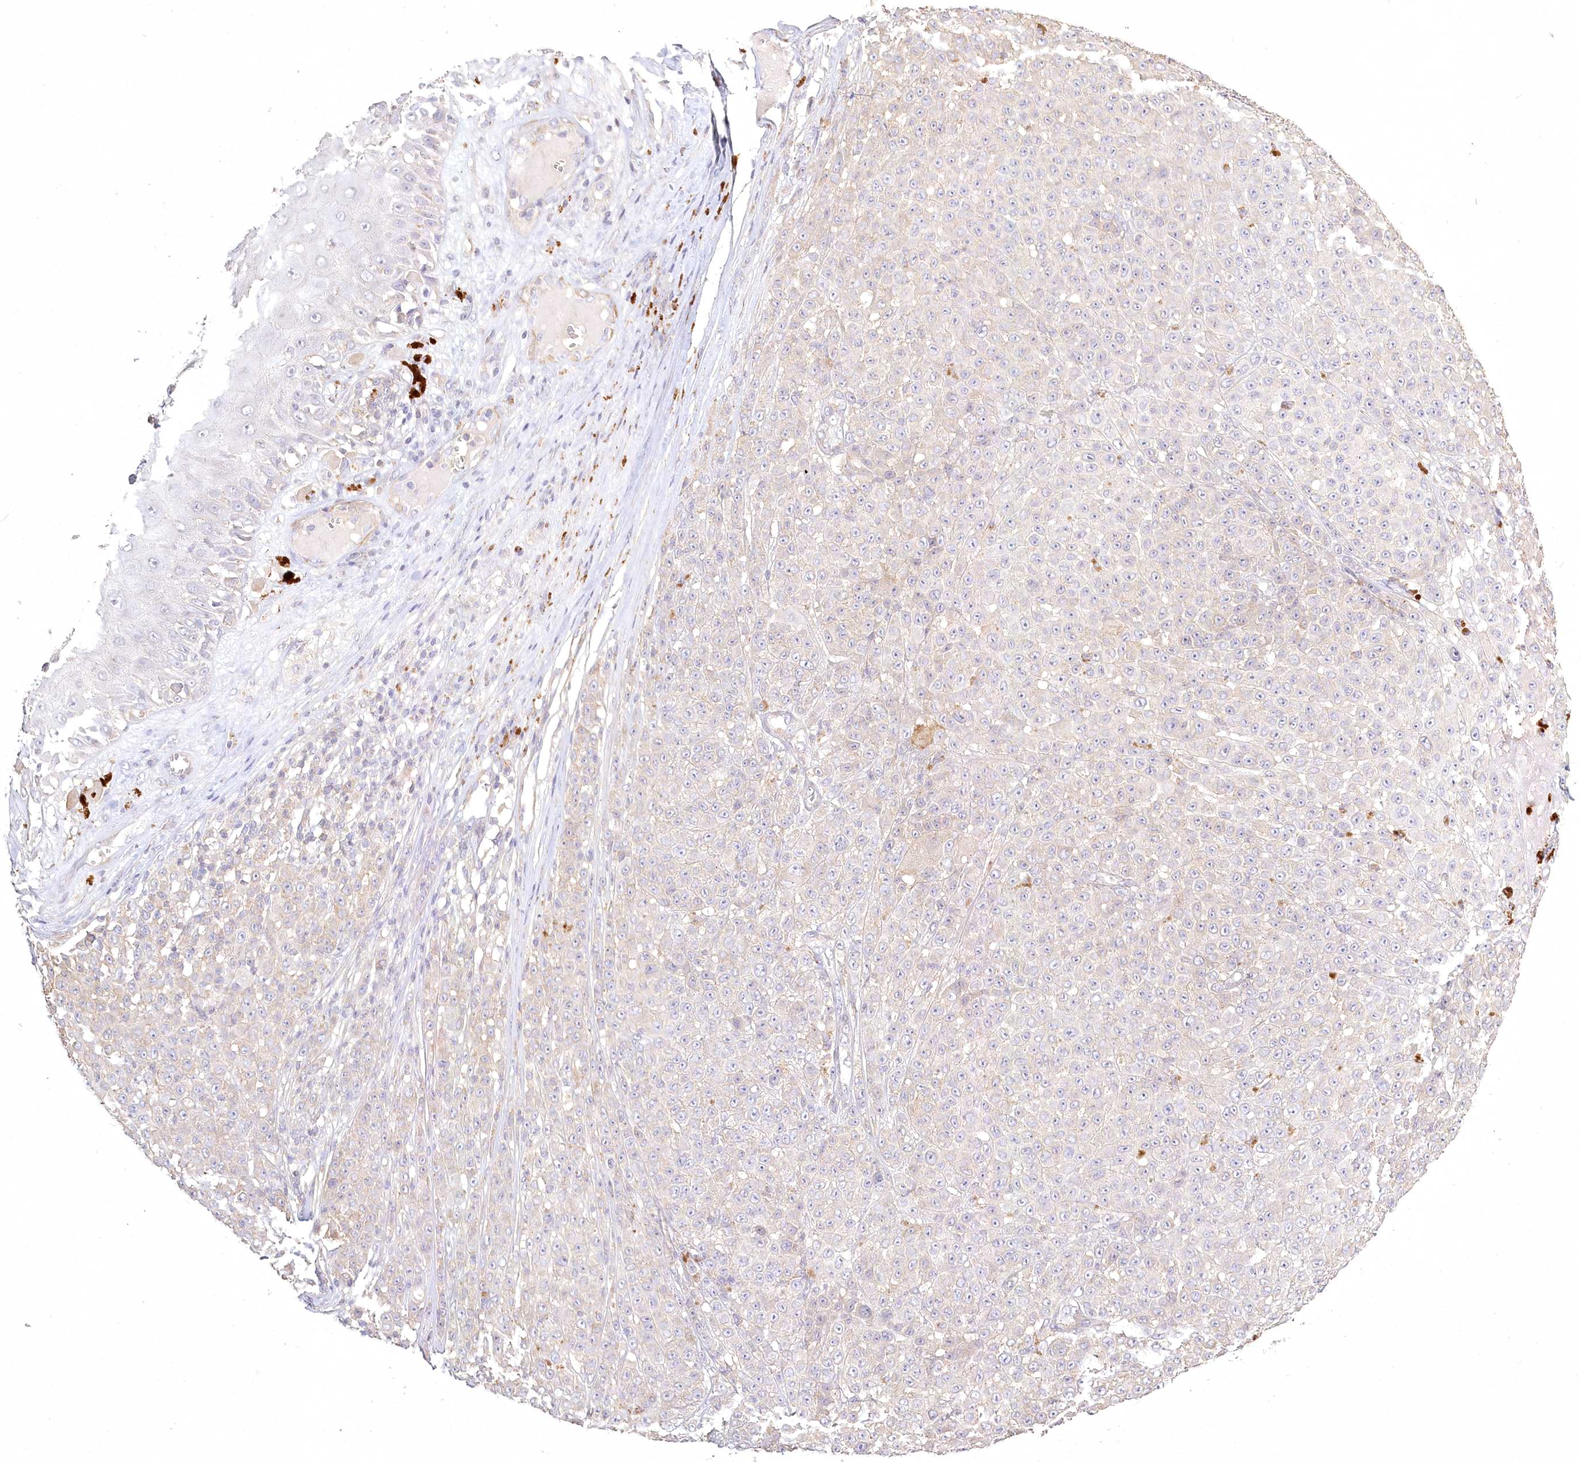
{"staining": {"intensity": "negative", "quantity": "none", "location": "none"}, "tissue": "melanoma", "cell_type": "Tumor cells", "image_type": "cancer", "snomed": [{"axis": "morphology", "description": "Malignant melanoma, NOS"}, {"axis": "topography", "description": "Skin"}], "caption": "High power microscopy histopathology image of an IHC micrograph of melanoma, revealing no significant positivity in tumor cells.", "gene": "INPP4B", "patient": {"sex": "female", "age": 94}}